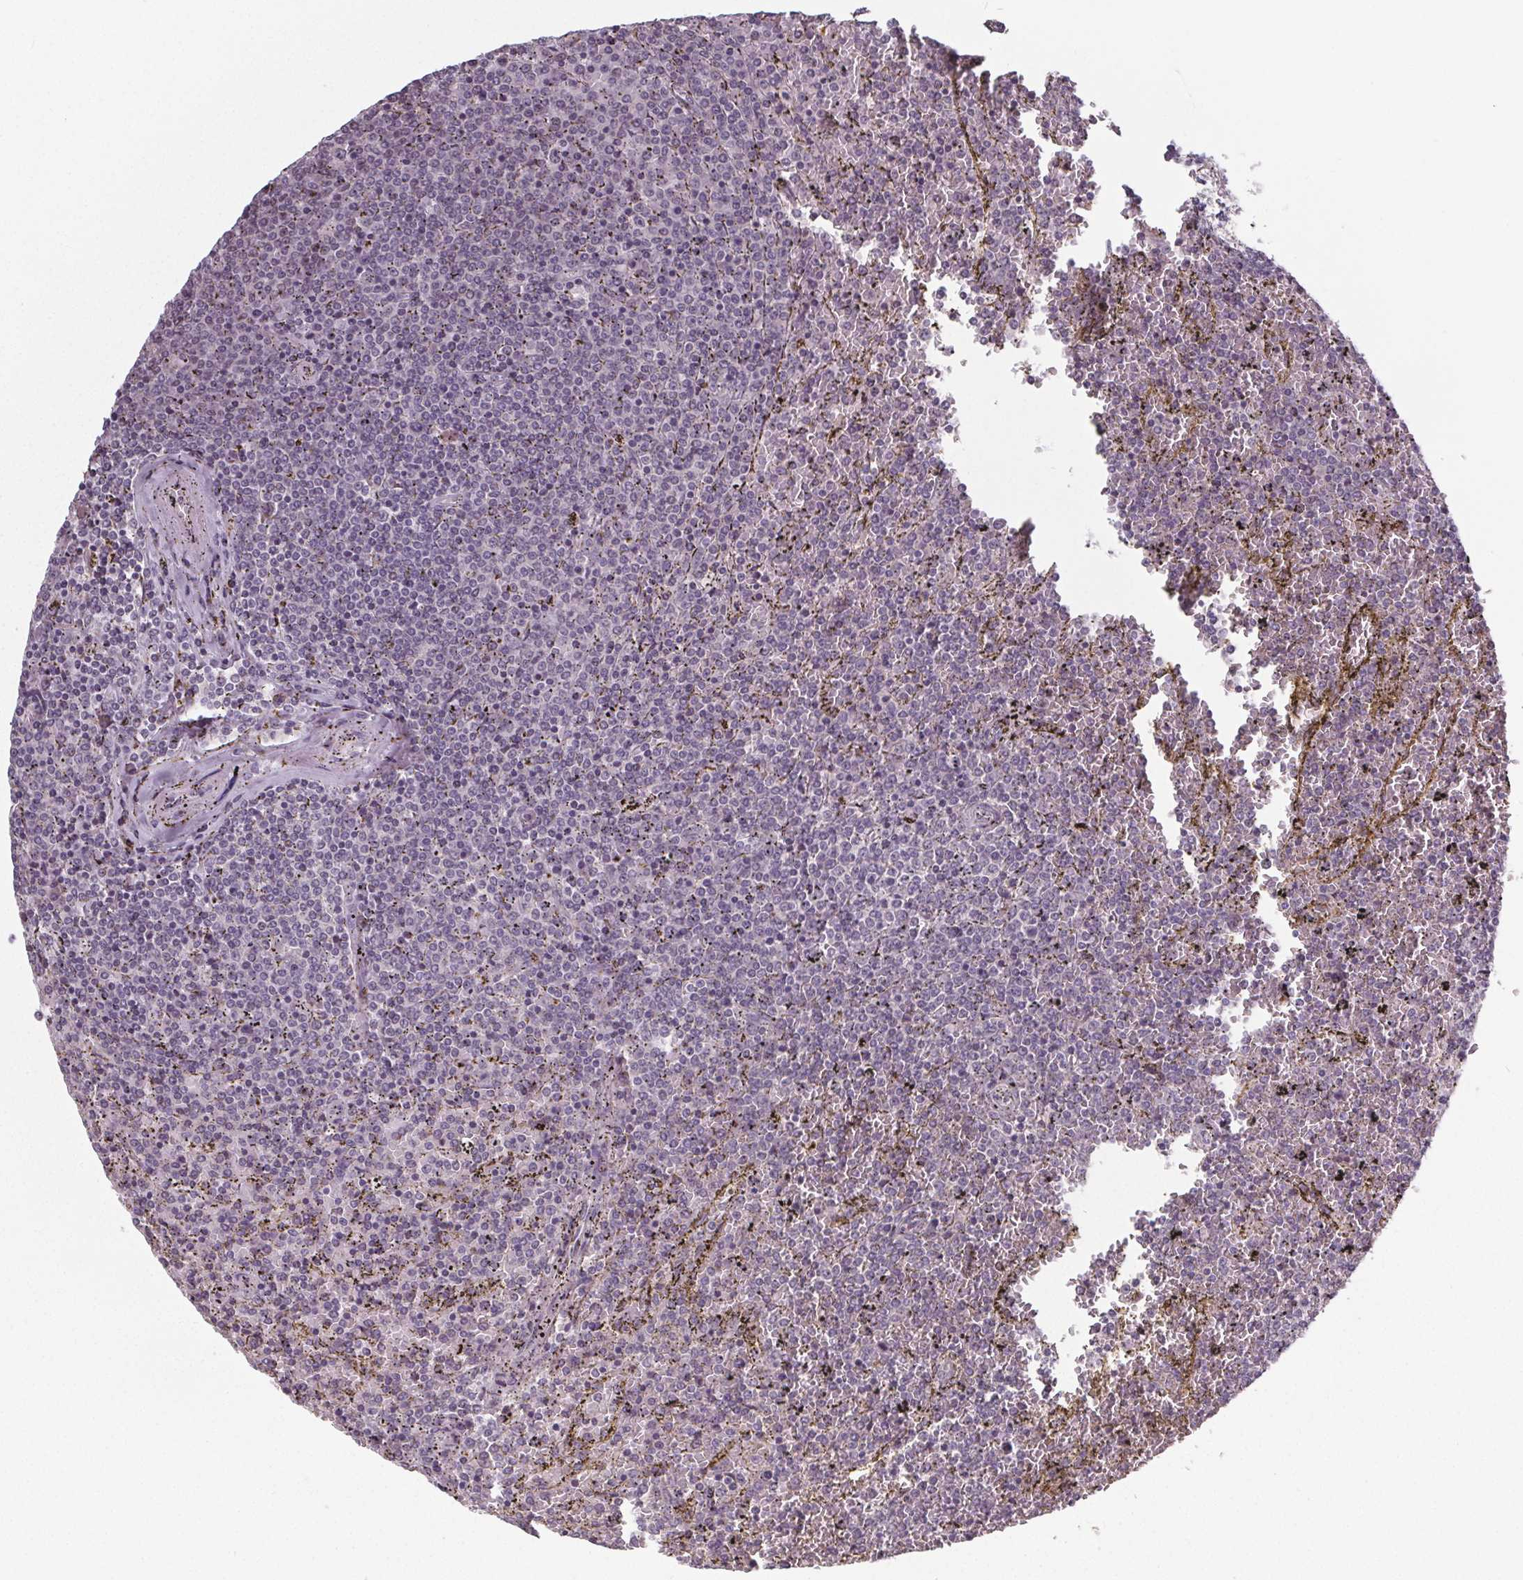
{"staining": {"intensity": "negative", "quantity": "none", "location": "none"}, "tissue": "lymphoma", "cell_type": "Tumor cells", "image_type": "cancer", "snomed": [{"axis": "morphology", "description": "Malignant lymphoma, non-Hodgkin's type, Low grade"}, {"axis": "topography", "description": "Spleen"}], "caption": "Tumor cells show no significant protein expression in low-grade malignant lymphoma, non-Hodgkin's type. (DAB (3,3'-diaminobenzidine) immunohistochemistry (IHC) visualized using brightfield microscopy, high magnification).", "gene": "SLC26A2", "patient": {"sex": "female", "age": 77}}